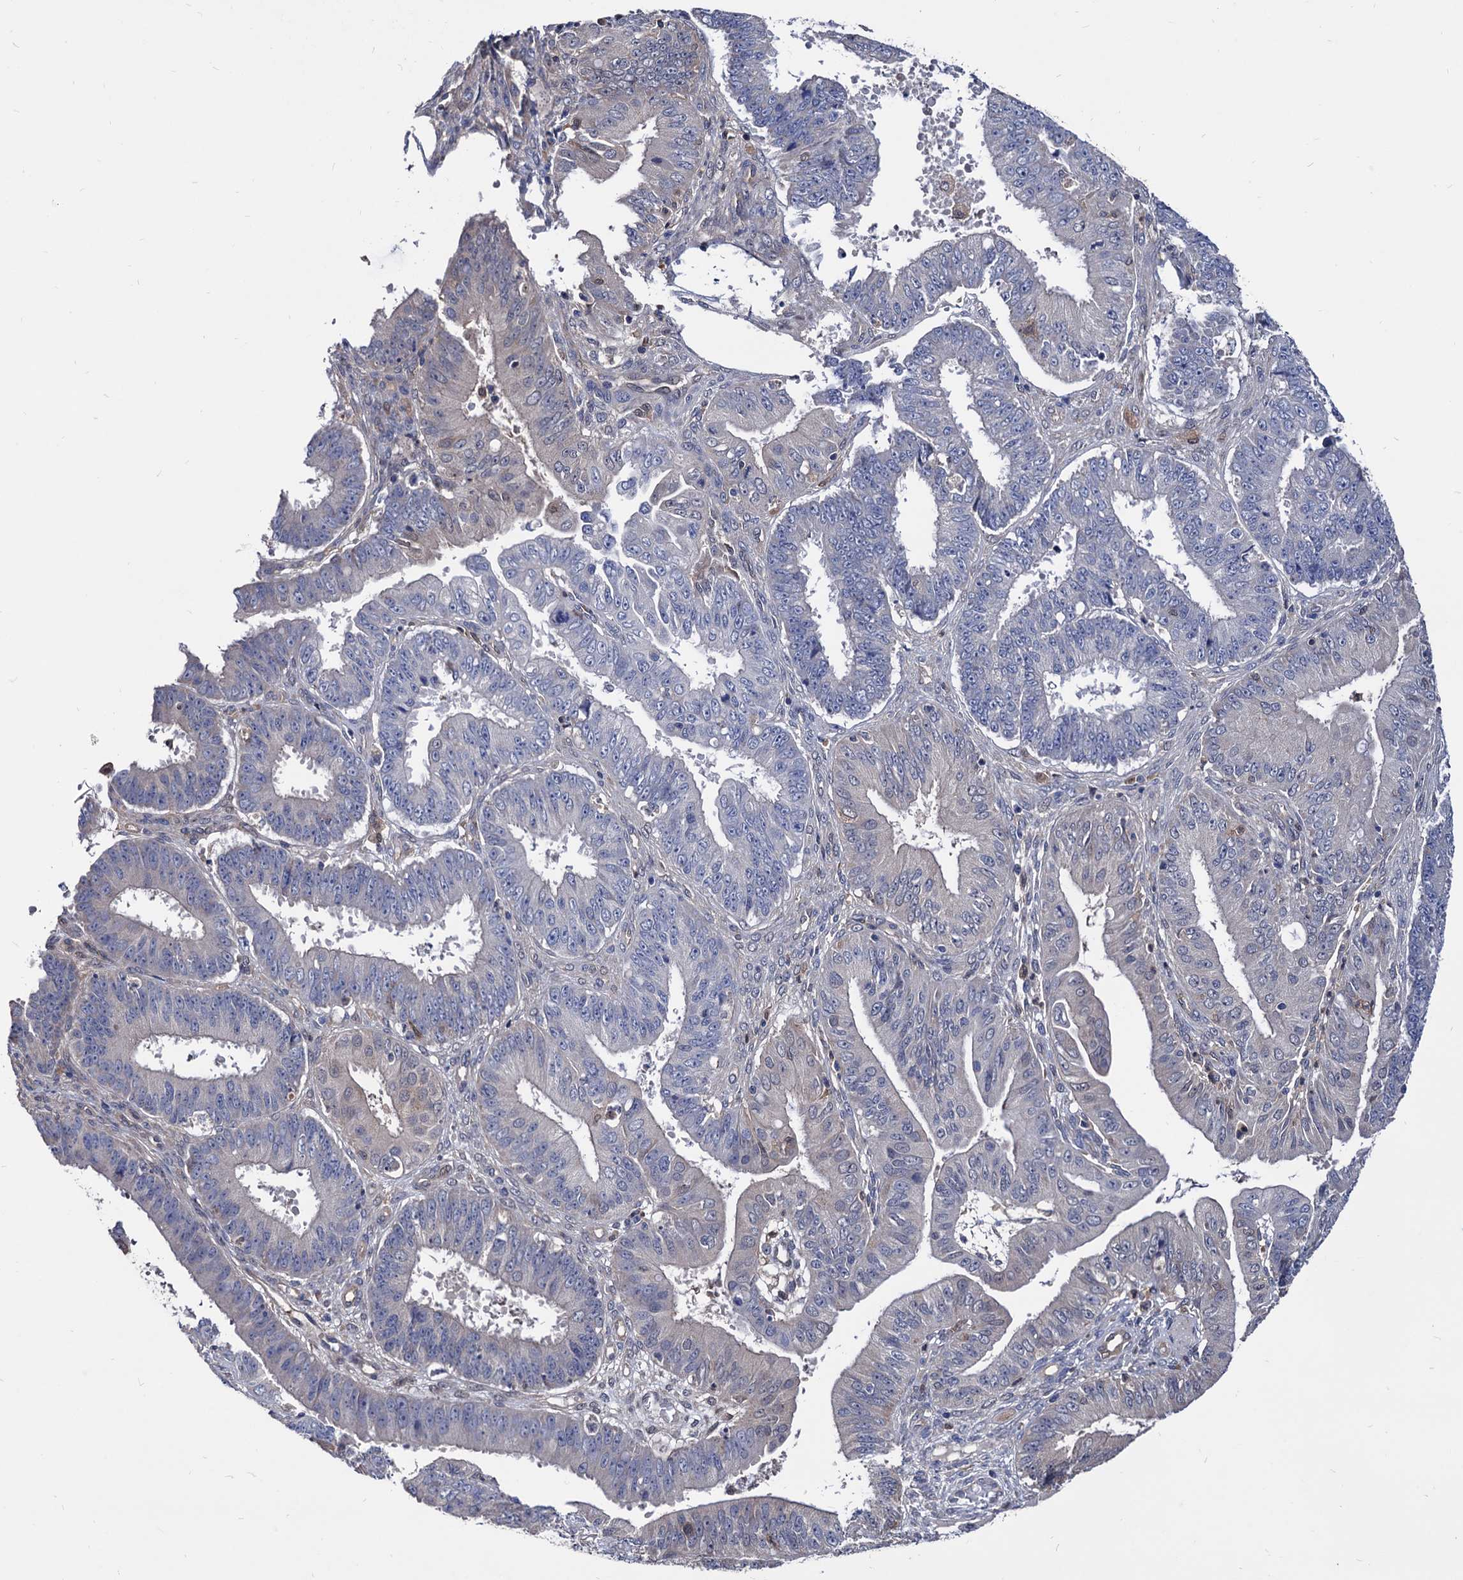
{"staining": {"intensity": "negative", "quantity": "none", "location": "none"}, "tissue": "ovarian cancer", "cell_type": "Tumor cells", "image_type": "cancer", "snomed": [{"axis": "morphology", "description": "Carcinoma, endometroid"}, {"axis": "topography", "description": "Appendix"}, {"axis": "topography", "description": "Ovary"}], "caption": "Immunohistochemical staining of human ovarian cancer (endometroid carcinoma) shows no significant staining in tumor cells.", "gene": "CPPED1", "patient": {"sex": "female", "age": 42}}